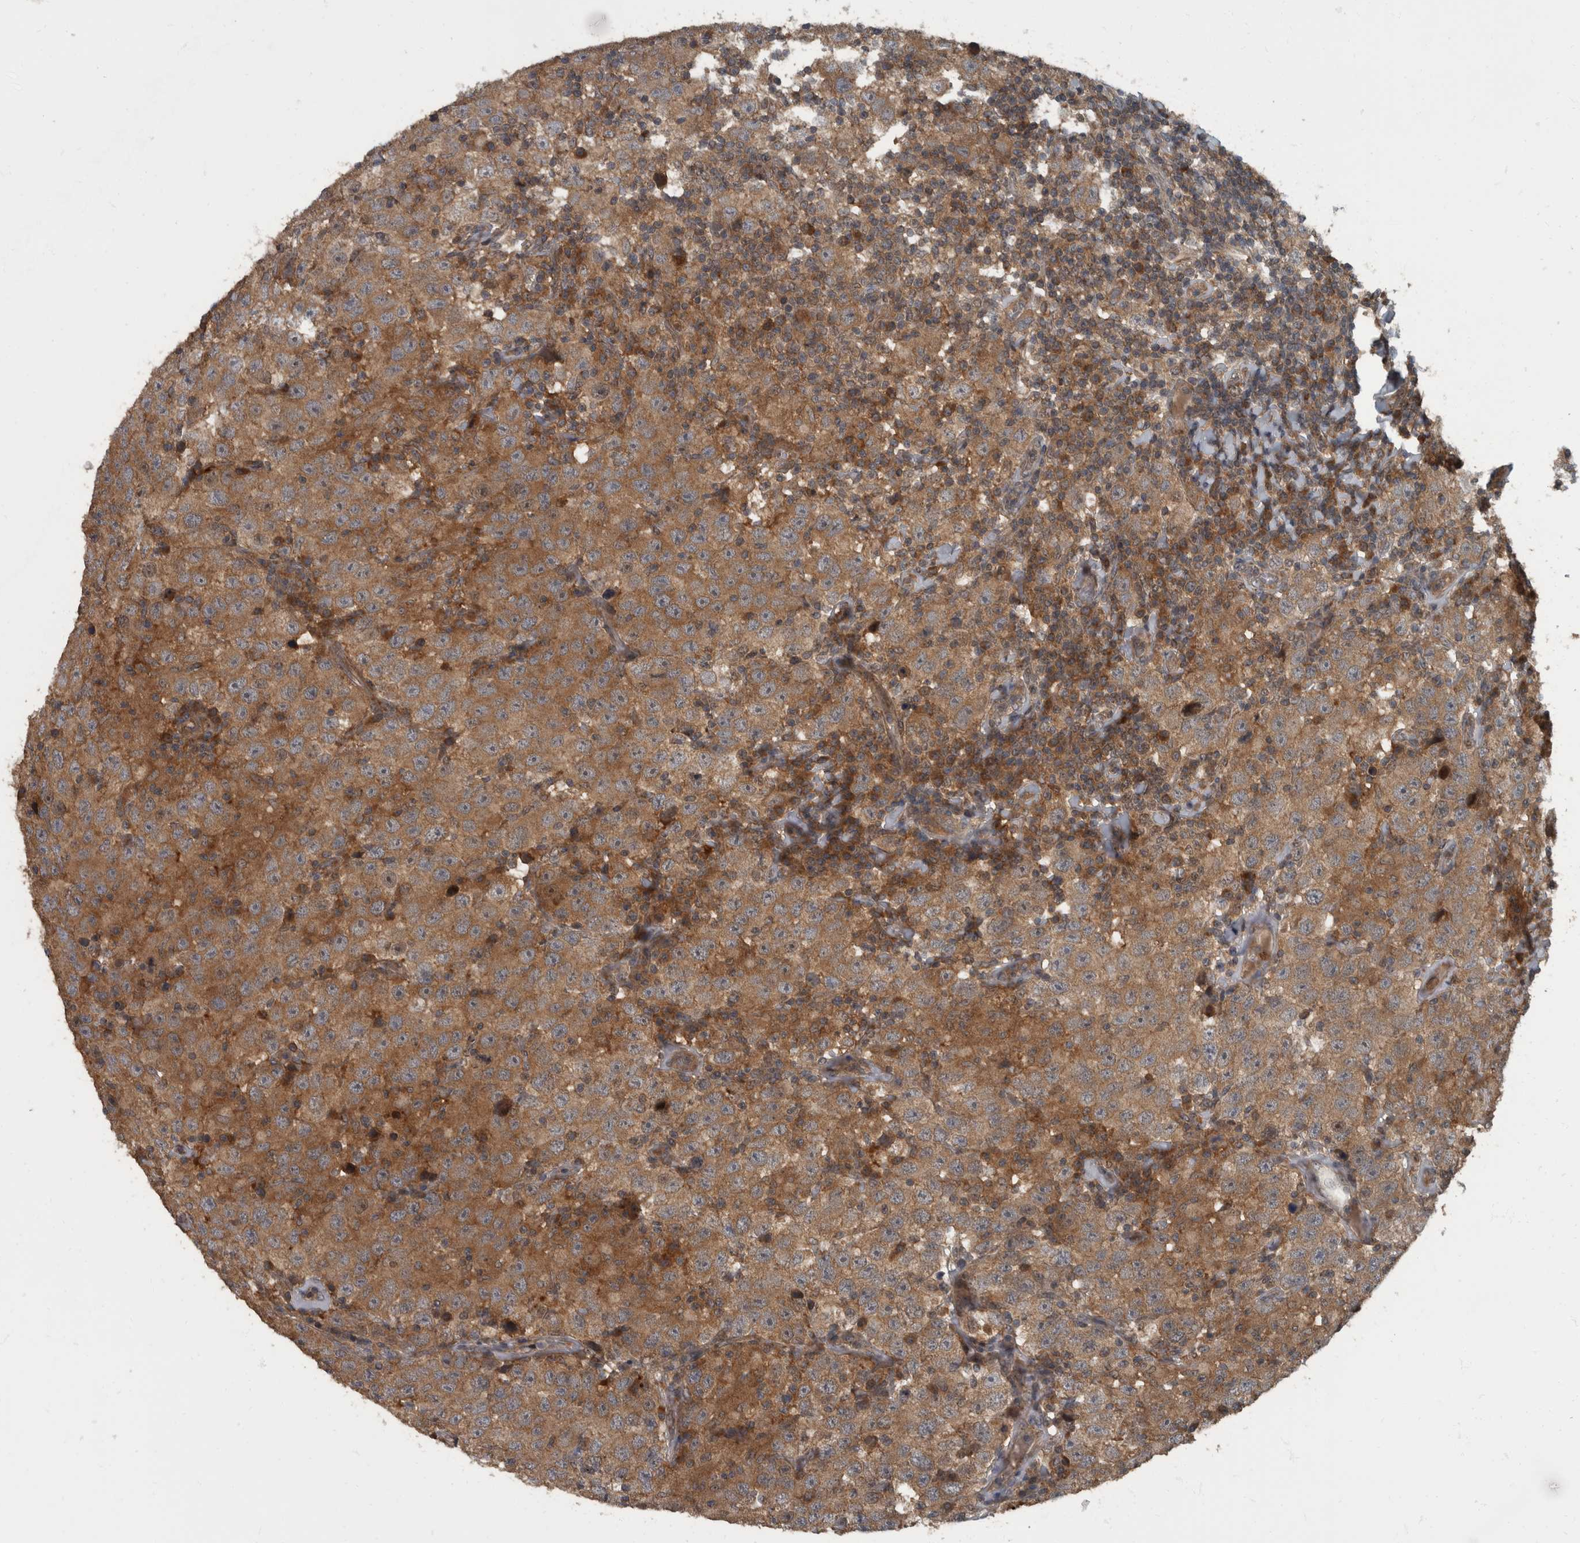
{"staining": {"intensity": "moderate", "quantity": ">75%", "location": "cytoplasmic/membranous"}, "tissue": "testis cancer", "cell_type": "Tumor cells", "image_type": "cancer", "snomed": [{"axis": "morphology", "description": "Seminoma, NOS"}, {"axis": "topography", "description": "Testis"}], "caption": "An immunohistochemistry (IHC) photomicrograph of tumor tissue is shown. Protein staining in brown highlights moderate cytoplasmic/membranous positivity in seminoma (testis) within tumor cells.", "gene": "RABGGTB", "patient": {"sex": "male", "age": 41}}